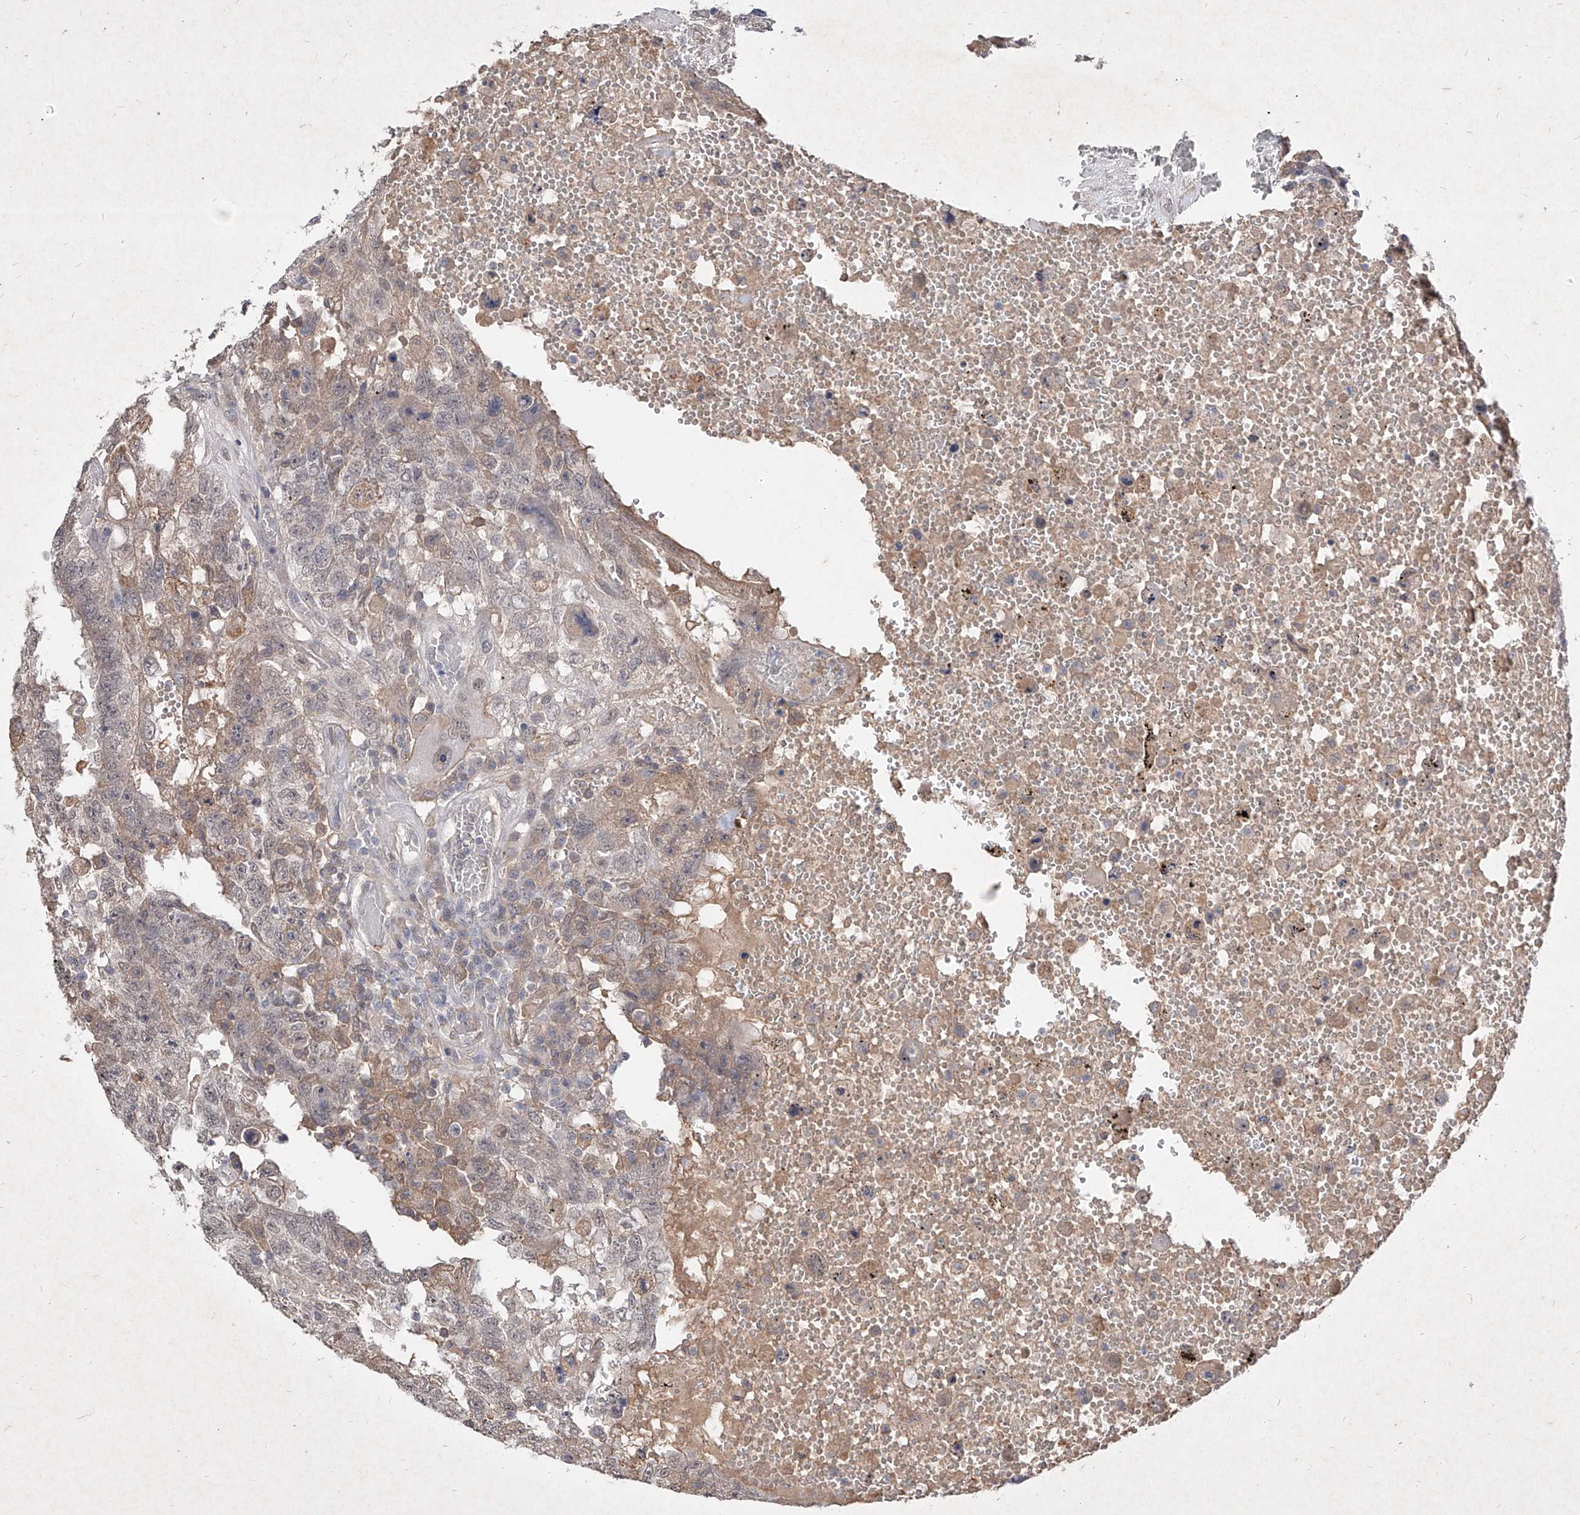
{"staining": {"intensity": "negative", "quantity": "none", "location": "none"}, "tissue": "testis cancer", "cell_type": "Tumor cells", "image_type": "cancer", "snomed": [{"axis": "morphology", "description": "Carcinoma, Embryonal, NOS"}, {"axis": "topography", "description": "Testis"}], "caption": "This is an immunohistochemistry photomicrograph of human testis cancer (embryonal carcinoma). There is no expression in tumor cells.", "gene": "C4A", "patient": {"sex": "male", "age": 26}}